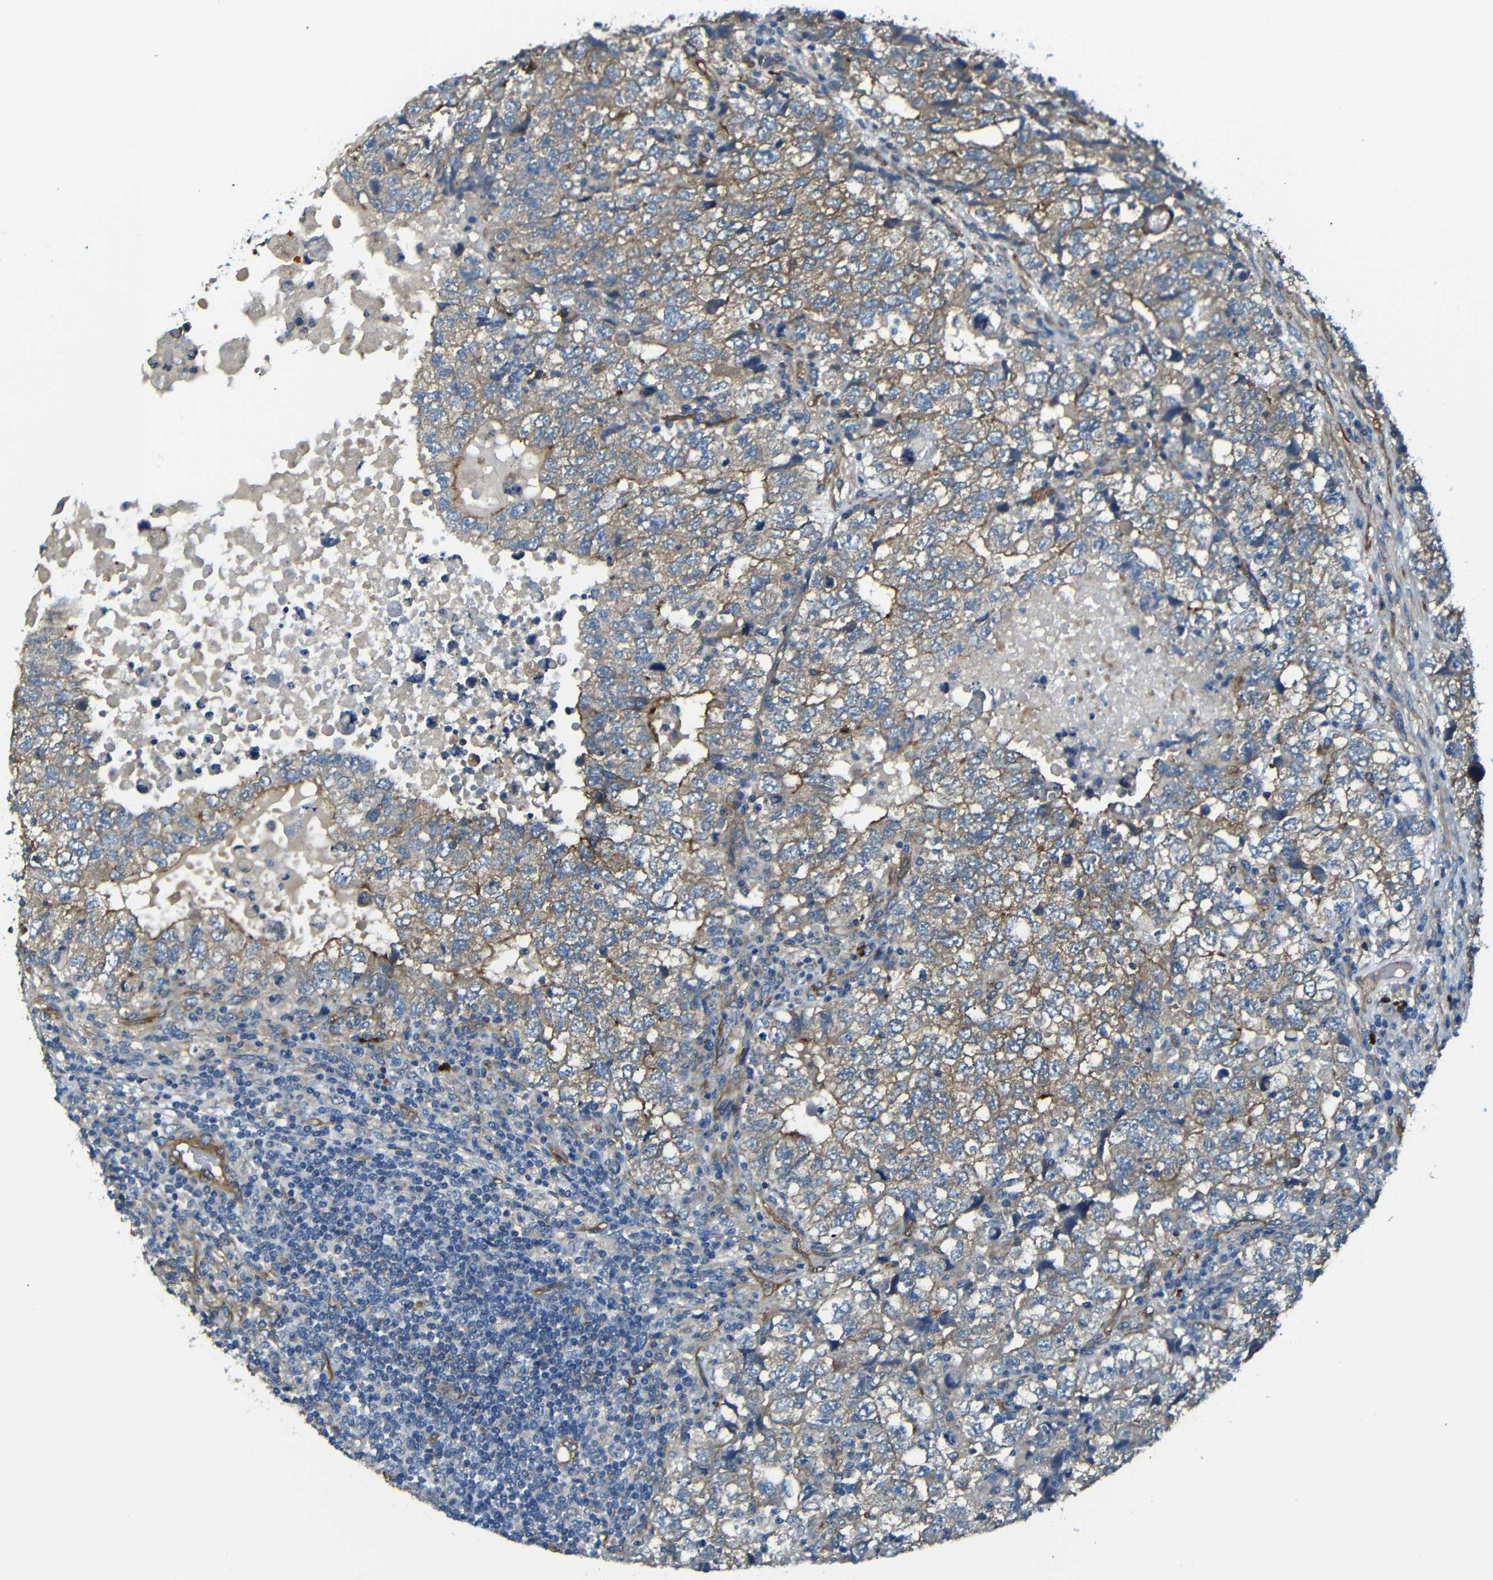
{"staining": {"intensity": "moderate", "quantity": "25%-75%", "location": "cytoplasmic/membranous"}, "tissue": "testis cancer", "cell_type": "Tumor cells", "image_type": "cancer", "snomed": [{"axis": "morphology", "description": "Carcinoma, Embryonal, NOS"}, {"axis": "topography", "description": "Testis"}], "caption": "Brown immunohistochemical staining in testis cancer (embryonal carcinoma) reveals moderate cytoplasmic/membranous expression in approximately 25%-75% of tumor cells.", "gene": "MYO1B", "patient": {"sex": "male", "age": 36}}